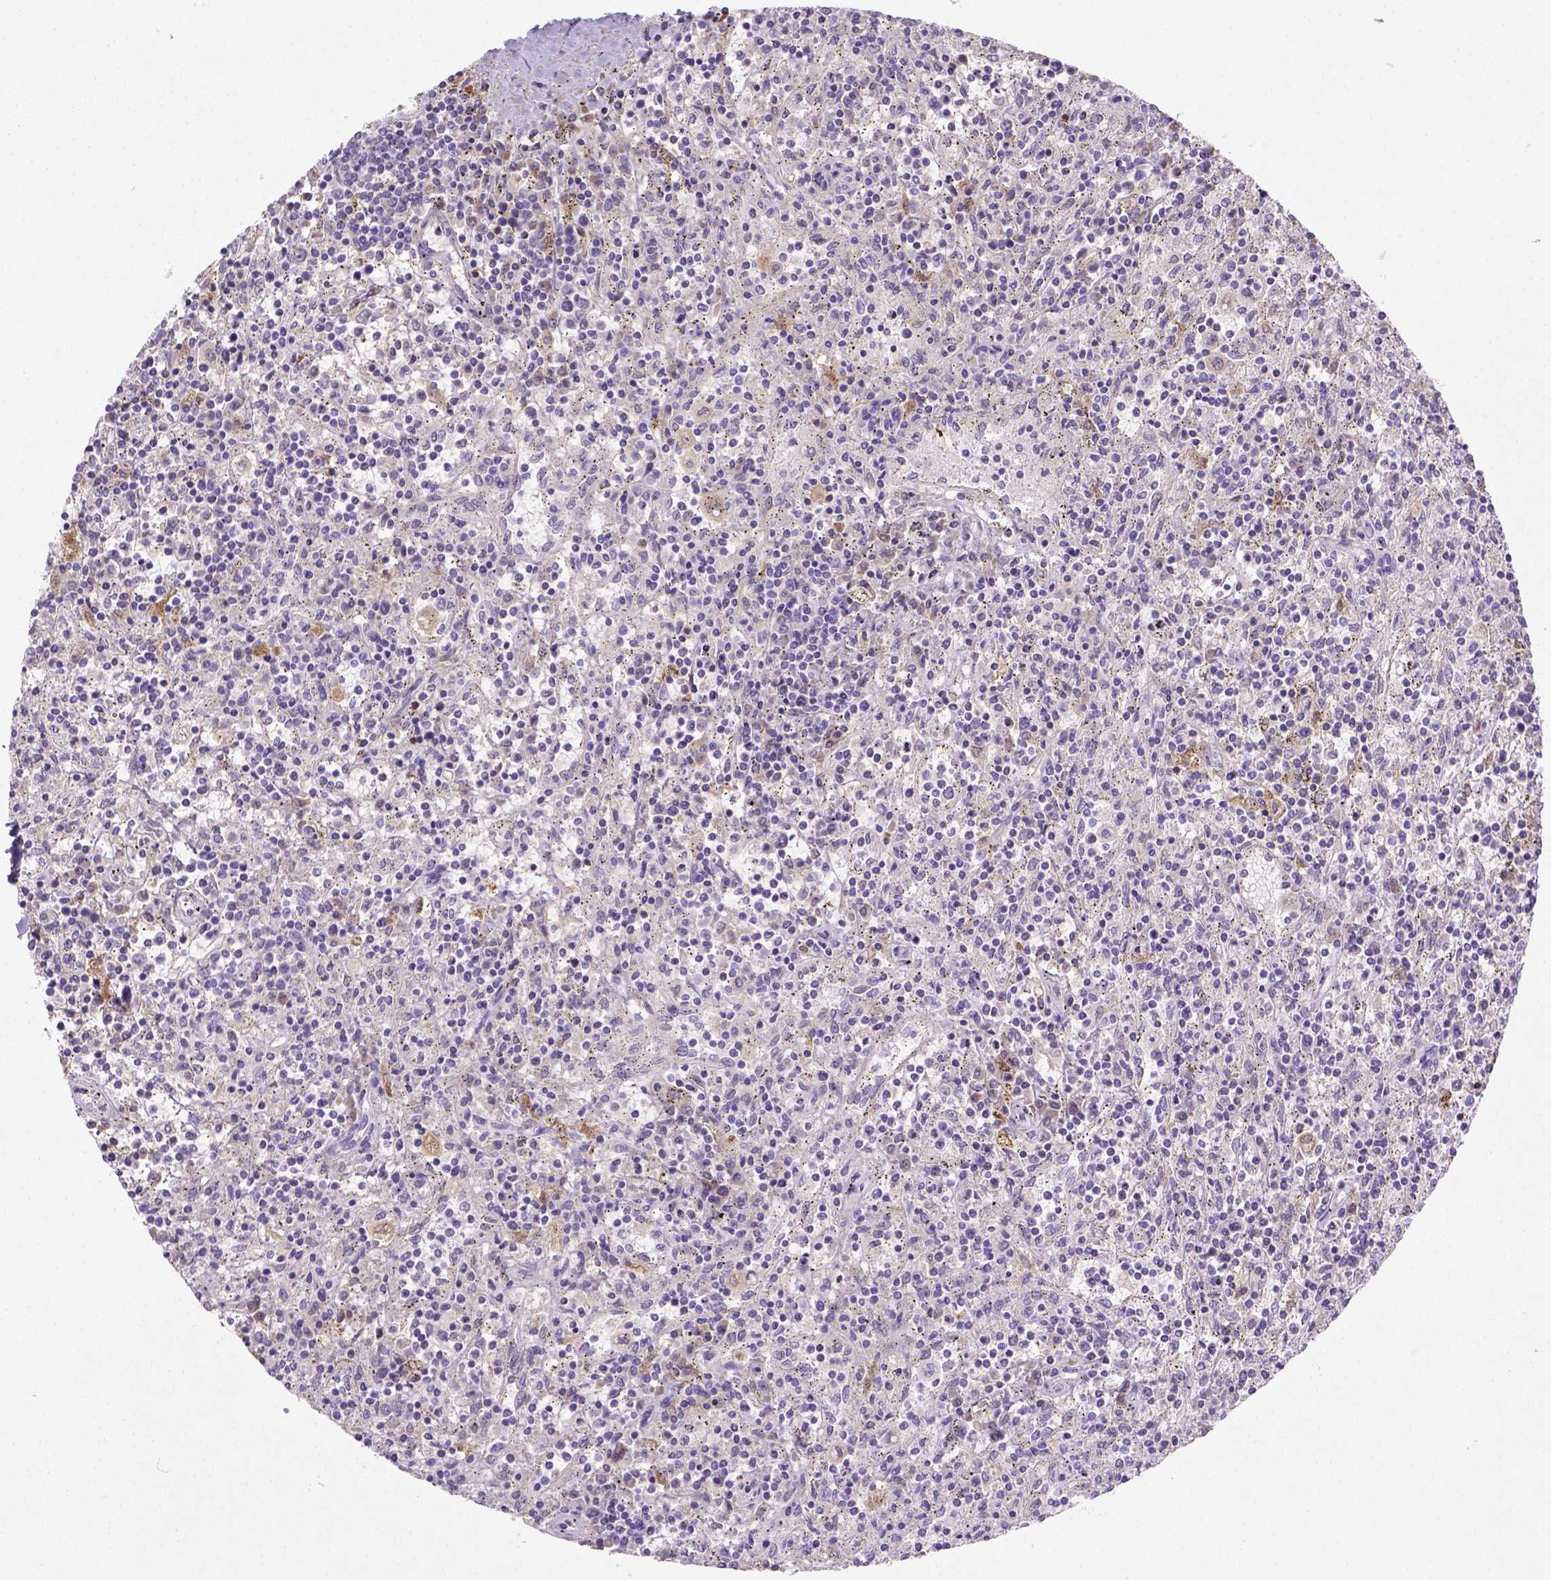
{"staining": {"intensity": "negative", "quantity": "none", "location": "none"}, "tissue": "lymphoma", "cell_type": "Tumor cells", "image_type": "cancer", "snomed": [{"axis": "morphology", "description": "Malignant lymphoma, non-Hodgkin's type, Low grade"}, {"axis": "topography", "description": "Spleen"}], "caption": "The immunohistochemistry photomicrograph has no significant staining in tumor cells of lymphoma tissue.", "gene": "NUDT2", "patient": {"sex": "male", "age": 62}}